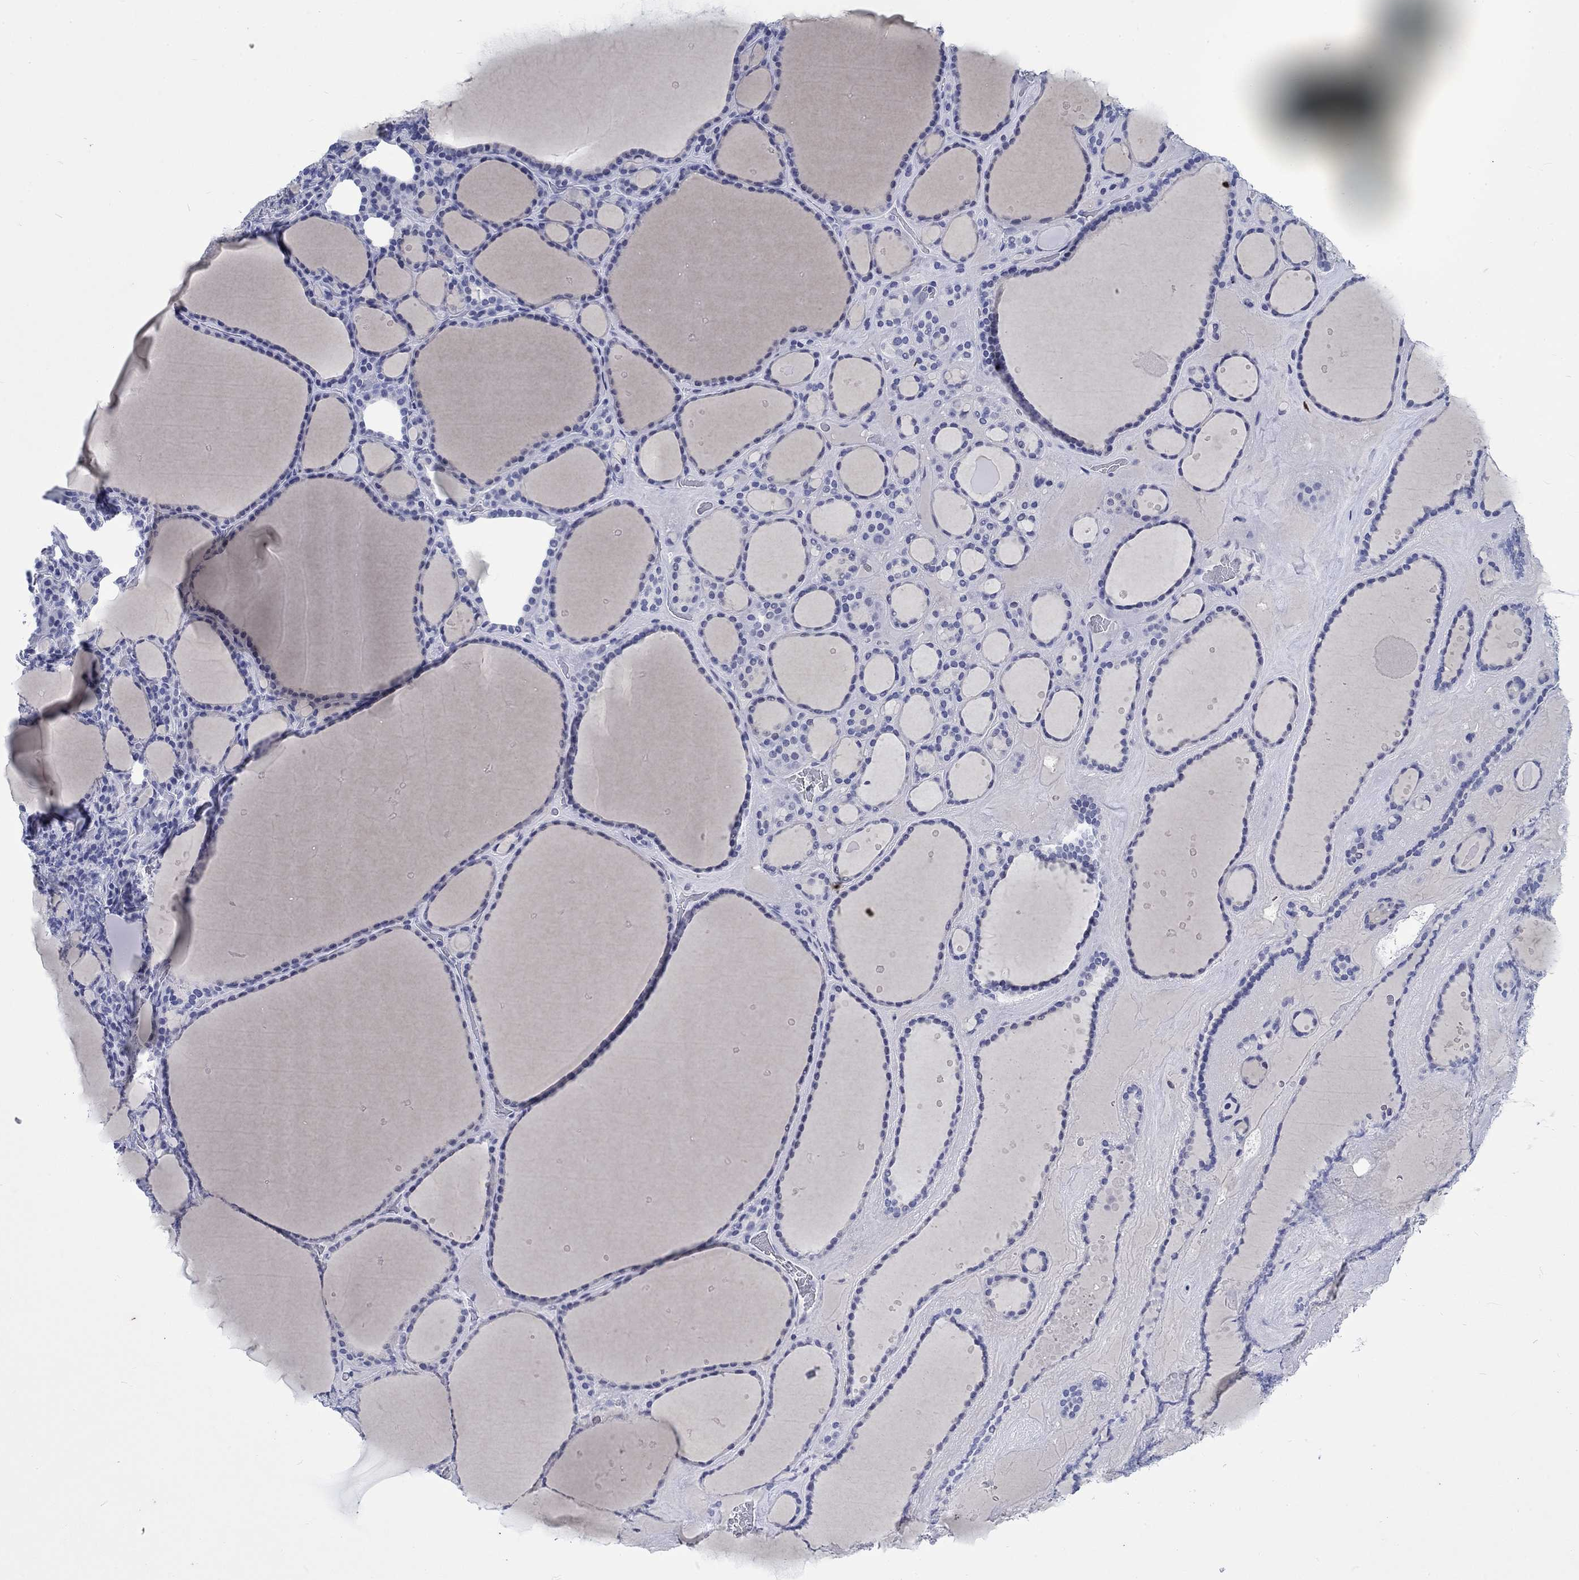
{"staining": {"intensity": "negative", "quantity": "none", "location": "none"}, "tissue": "thyroid gland", "cell_type": "Glandular cells", "image_type": "normal", "snomed": [{"axis": "morphology", "description": "Normal tissue, NOS"}, {"axis": "topography", "description": "Thyroid gland"}], "caption": "Glandular cells show no significant positivity in normal thyroid gland. (DAB immunohistochemistry (IHC) visualized using brightfield microscopy, high magnification).", "gene": "KRT76", "patient": {"sex": "male", "age": 63}}